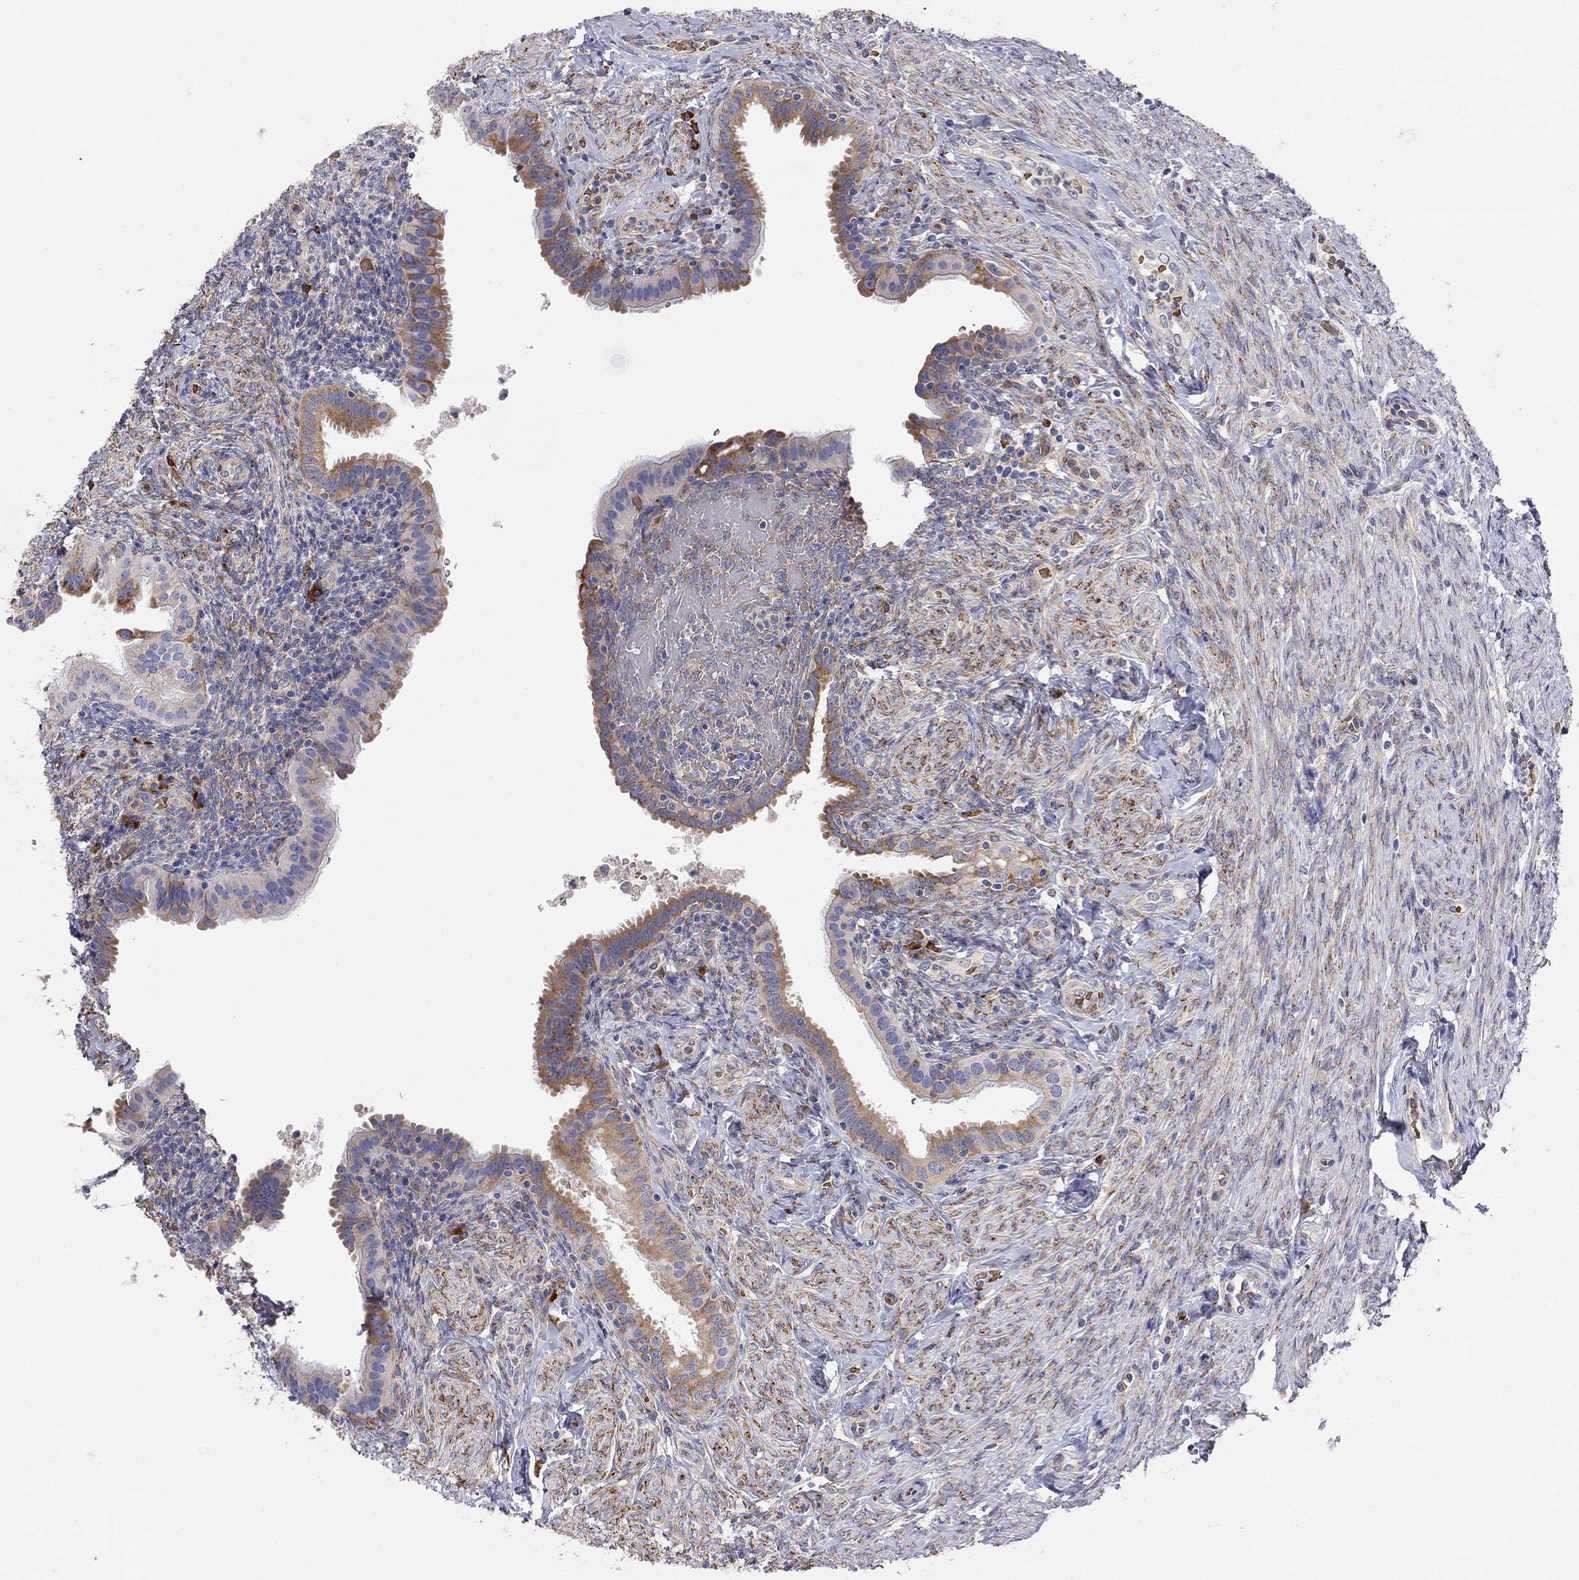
{"staining": {"intensity": "moderate", "quantity": "25%-75%", "location": "cytoplasmic/membranous"}, "tissue": "fallopian tube", "cell_type": "Glandular cells", "image_type": "normal", "snomed": [{"axis": "morphology", "description": "Normal tissue, NOS"}, {"axis": "topography", "description": "Fallopian tube"}], "caption": "Human fallopian tube stained with a brown dye reveals moderate cytoplasmic/membranous positive staining in approximately 25%-75% of glandular cells.", "gene": "CASTOR1", "patient": {"sex": "female", "age": 41}}